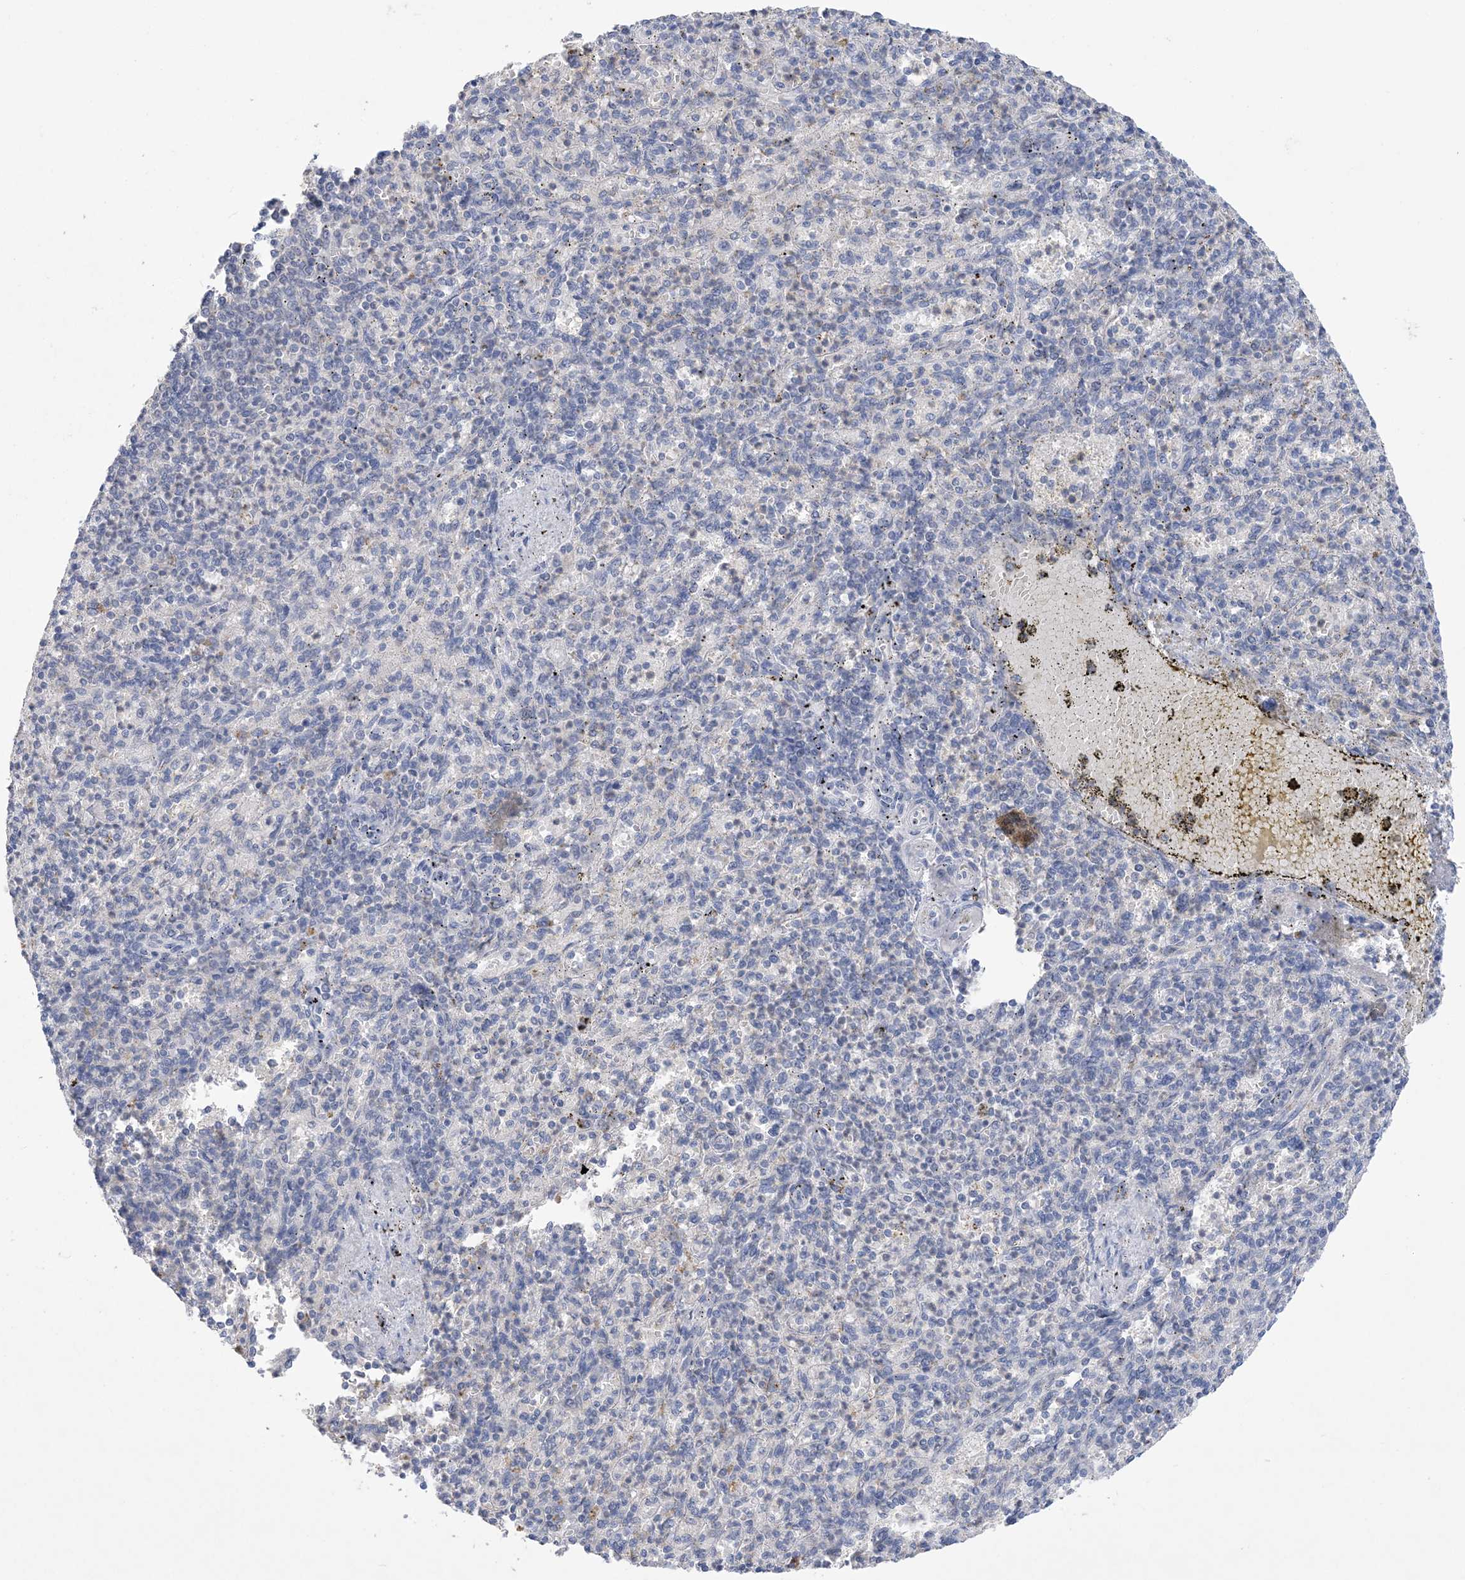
{"staining": {"intensity": "negative", "quantity": "none", "location": "none"}, "tissue": "spleen", "cell_type": "Cells in red pulp", "image_type": "normal", "snomed": [{"axis": "morphology", "description": "Normal tissue, NOS"}, {"axis": "topography", "description": "Spleen"}], "caption": "DAB immunohistochemical staining of normal human spleen displays no significant expression in cells in red pulp.", "gene": "DSC3", "patient": {"sex": "female", "age": 74}}